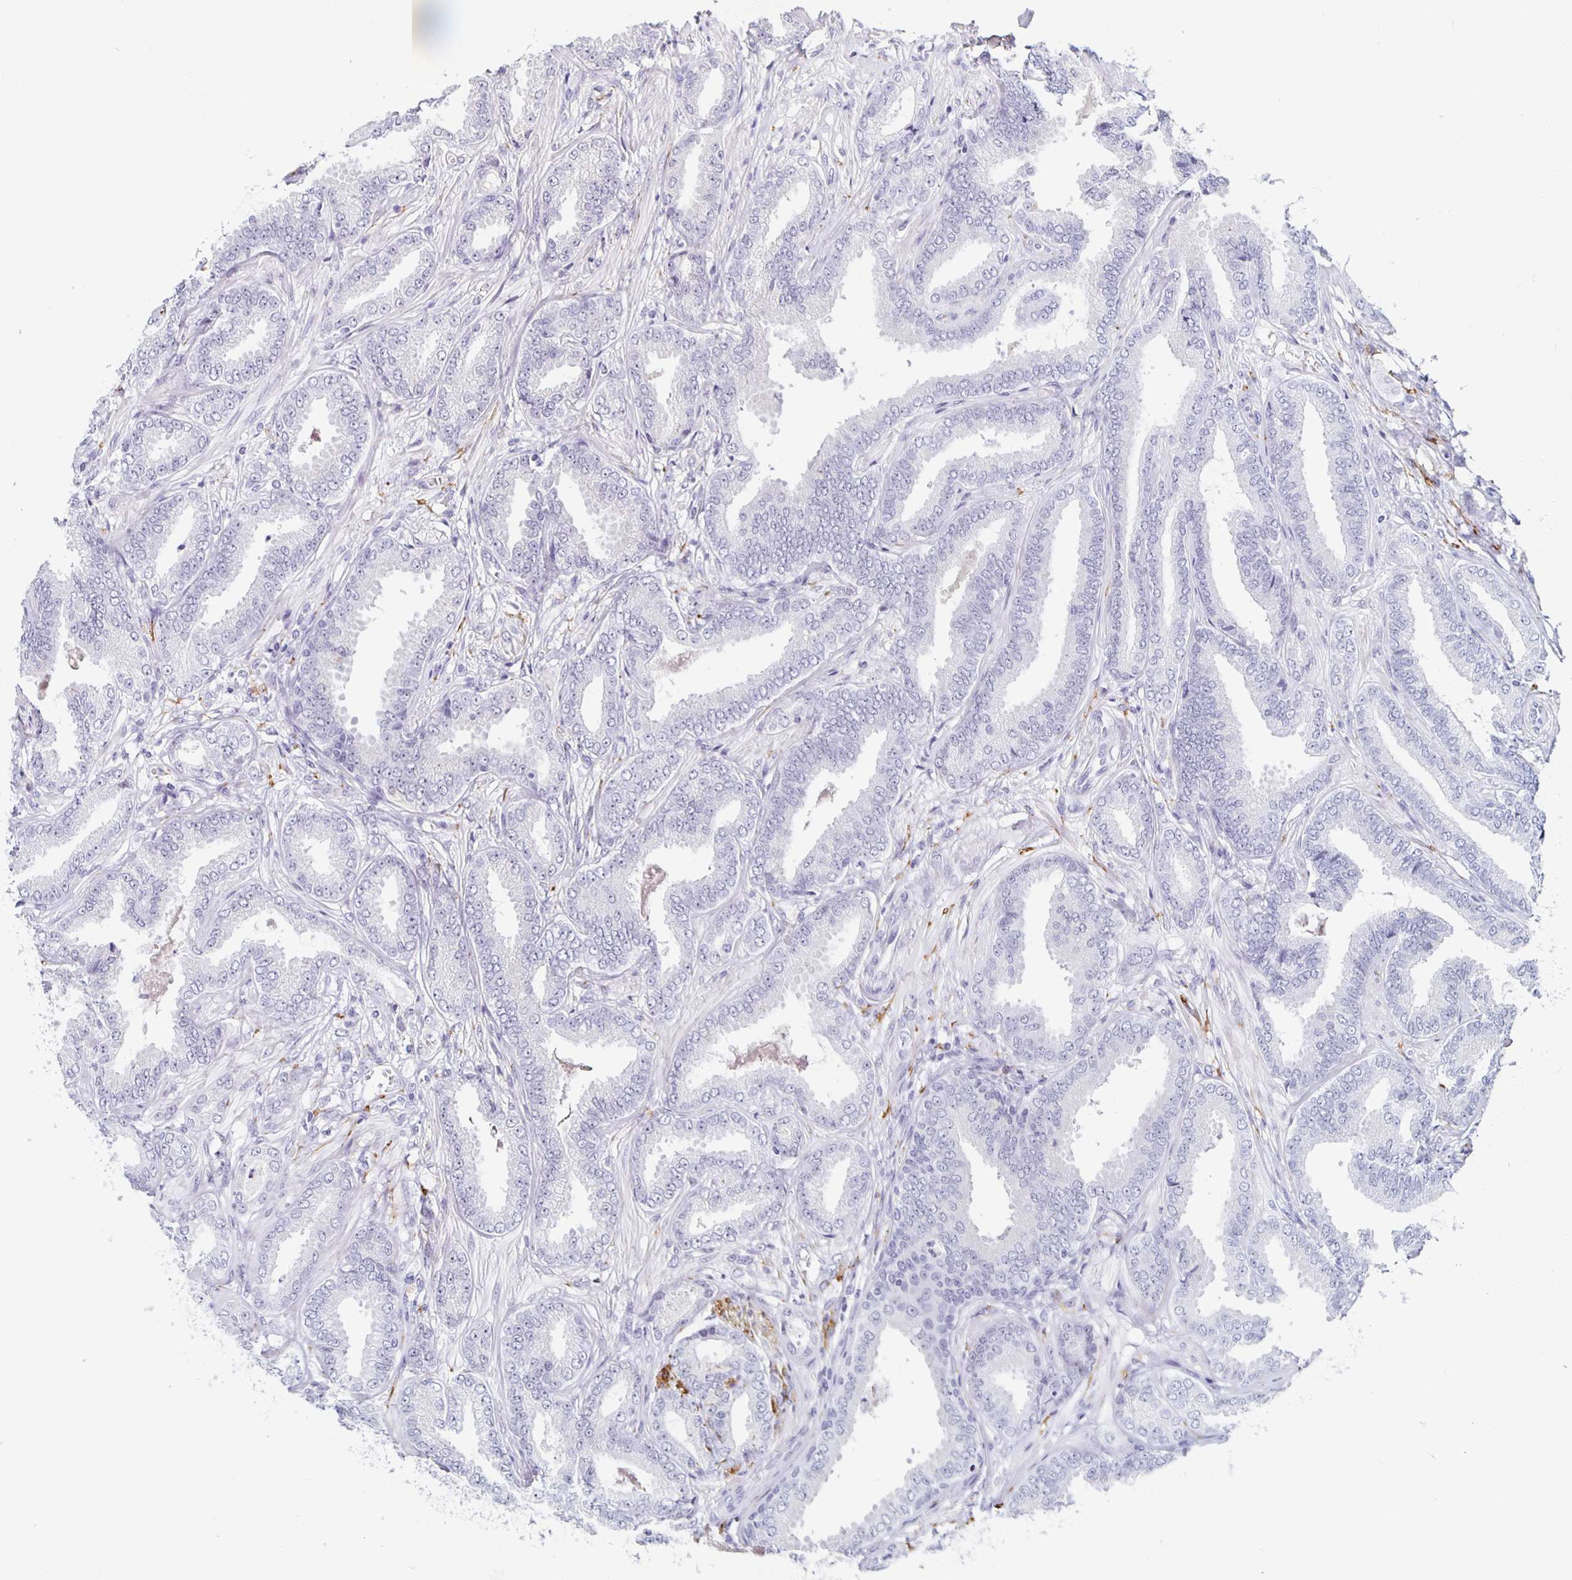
{"staining": {"intensity": "negative", "quantity": "none", "location": "none"}, "tissue": "prostate cancer", "cell_type": "Tumor cells", "image_type": "cancer", "snomed": [{"axis": "morphology", "description": "Adenocarcinoma, Low grade"}, {"axis": "topography", "description": "Prostate"}], "caption": "Immunohistochemistry of human prostate cancer (low-grade adenocarcinoma) displays no staining in tumor cells.", "gene": "KCNQ2", "patient": {"sex": "male", "age": 55}}